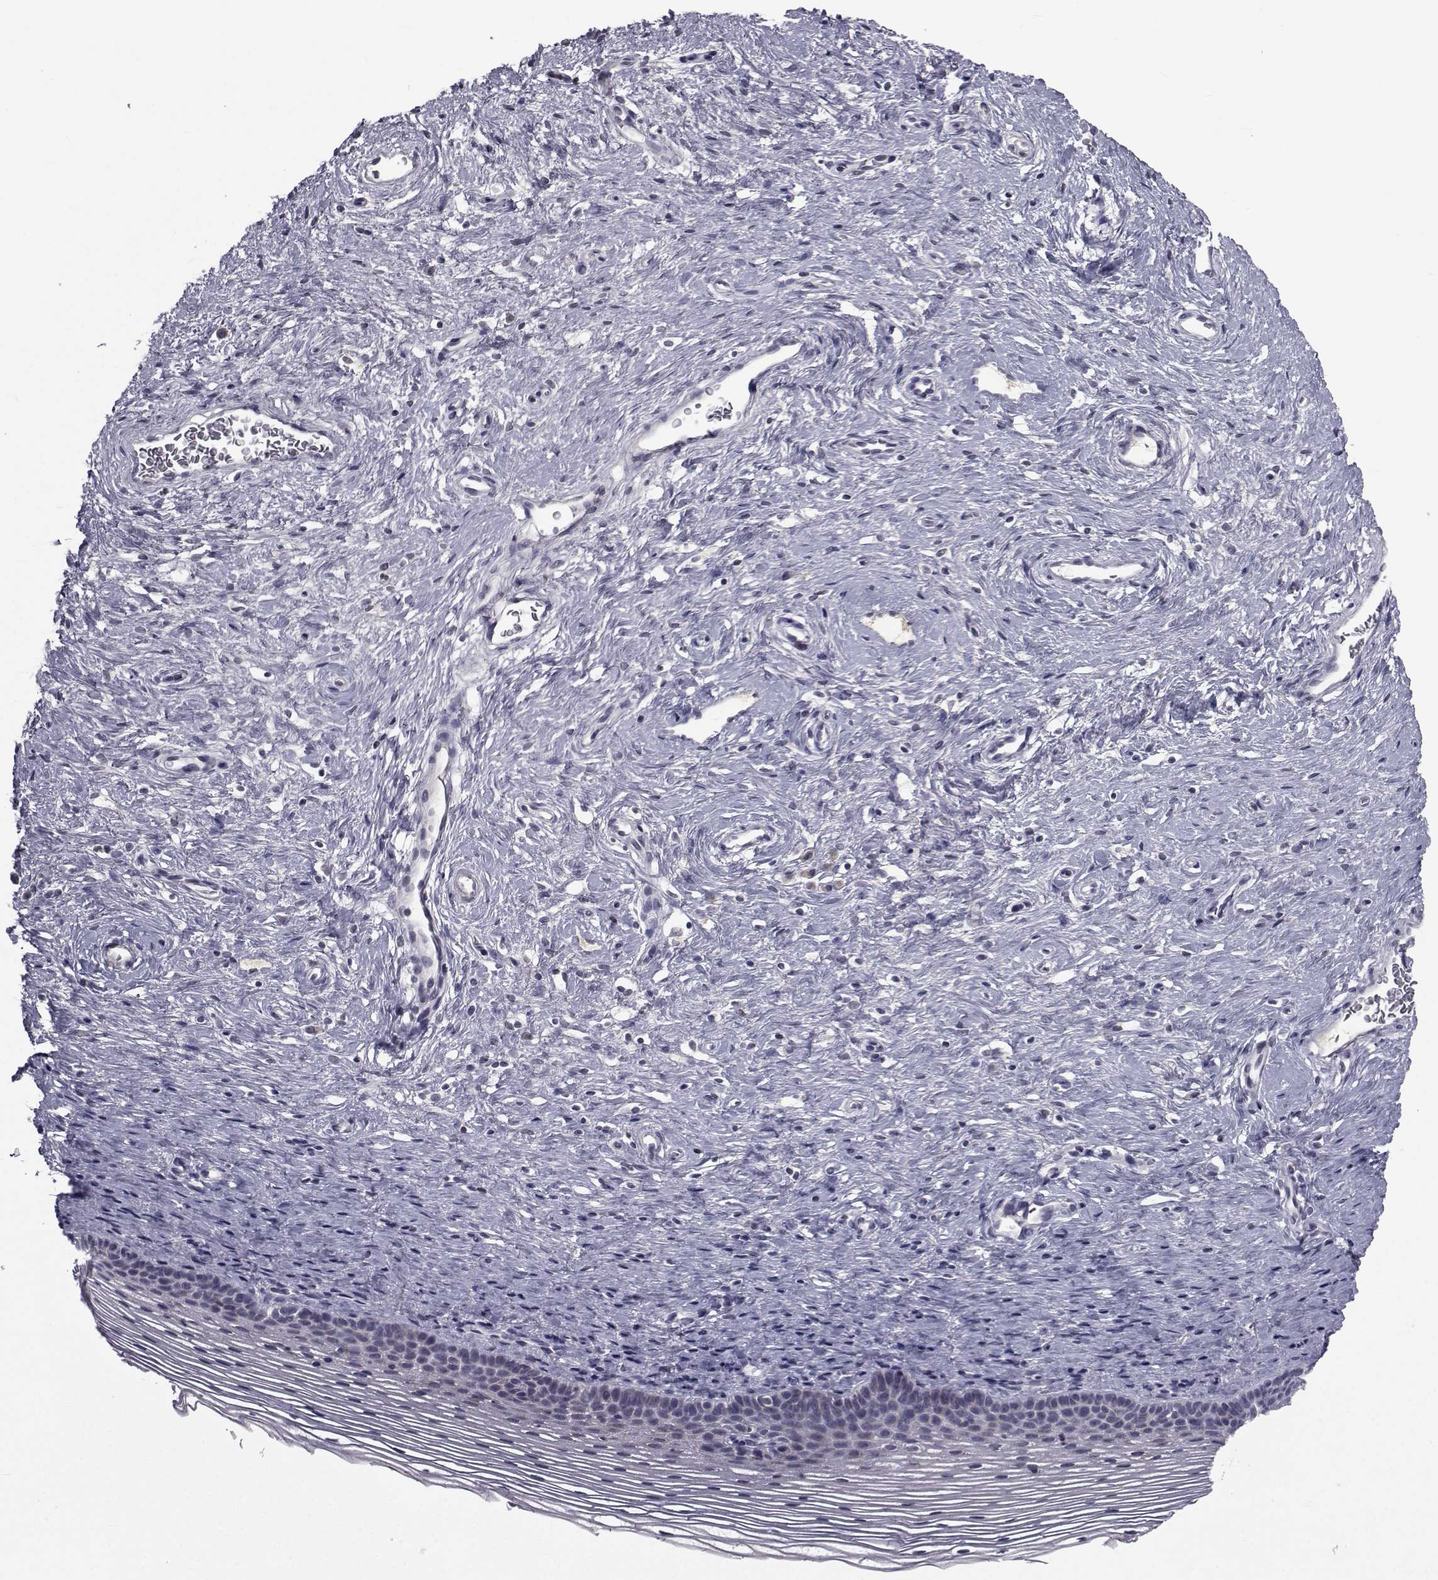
{"staining": {"intensity": "negative", "quantity": "none", "location": "none"}, "tissue": "cervix", "cell_type": "Glandular cells", "image_type": "normal", "snomed": [{"axis": "morphology", "description": "Normal tissue, NOS"}, {"axis": "topography", "description": "Cervix"}], "caption": "Glandular cells are negative for brown protein staining in benign cervix. (DAB immunohistochemistry with hematoxylin counter stain).", "gene": "PAX2", "patient": {"sex": "female", "age": 39}}